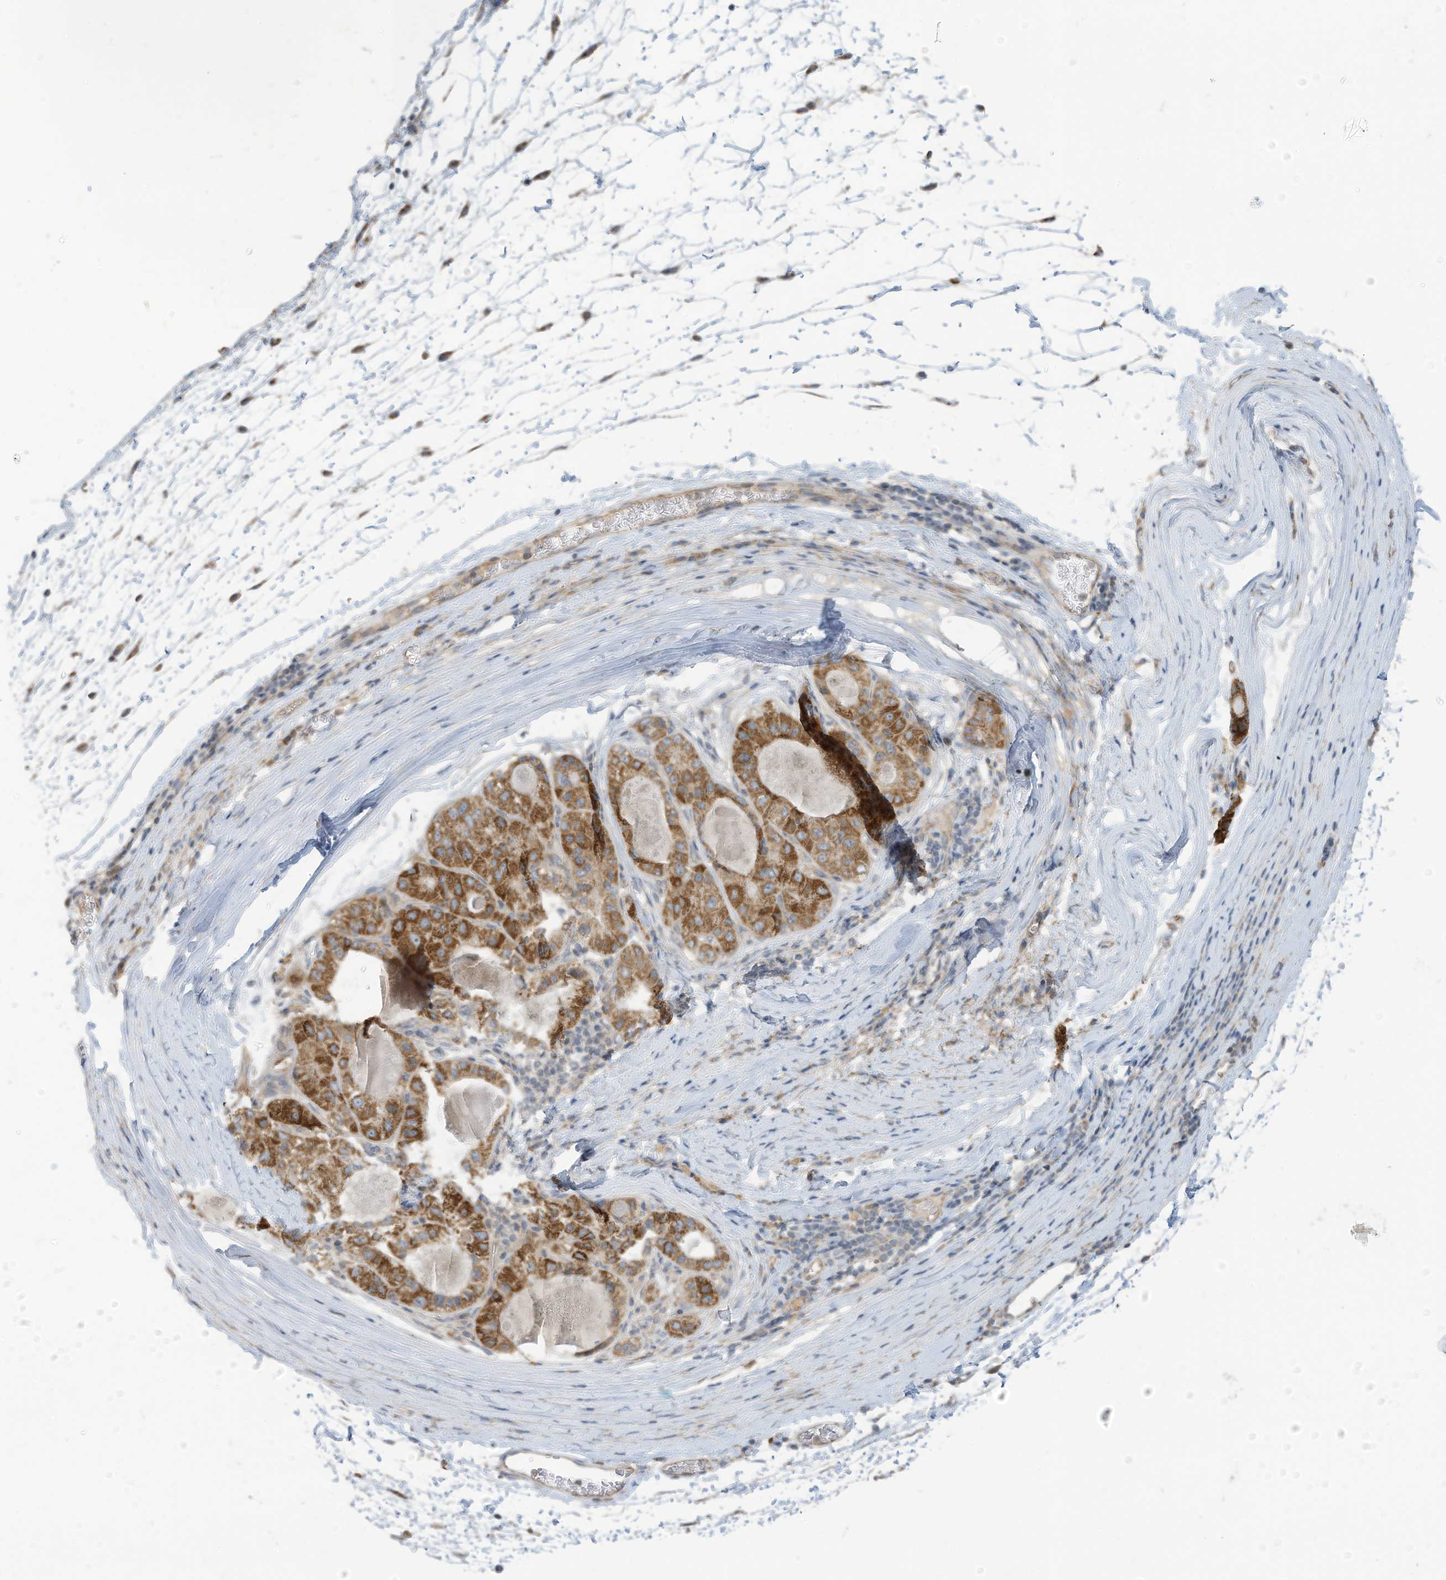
{"staining": {"intensity": "moderate", "quantity": ">75%", "location": "cytoplasmic/membranous"}, "tissue": "liver cancer", "cell_type": "Tumor cells", "image_type": "cancer", "snomed": [{"axis": "morphology", "description": "Carcinoma, Hepatocellular, NOS"}, {"axis": "topography", "description": "Liver"}], "caption": "High-magnification brightfield microscopy of liver cancer stained with DAB (brown) and counterstained with hematoxylin (blue). tumor cells exhibit moderate cytoplasmic/membranous expression is seen in about>75% of cells. (DAB (3,3'-diaminobenzidine) = brown stain, brightfield microscopy at high magnification).", "gene": "SCGB1D2", "patient": {"sex": "male", "age": 80}}